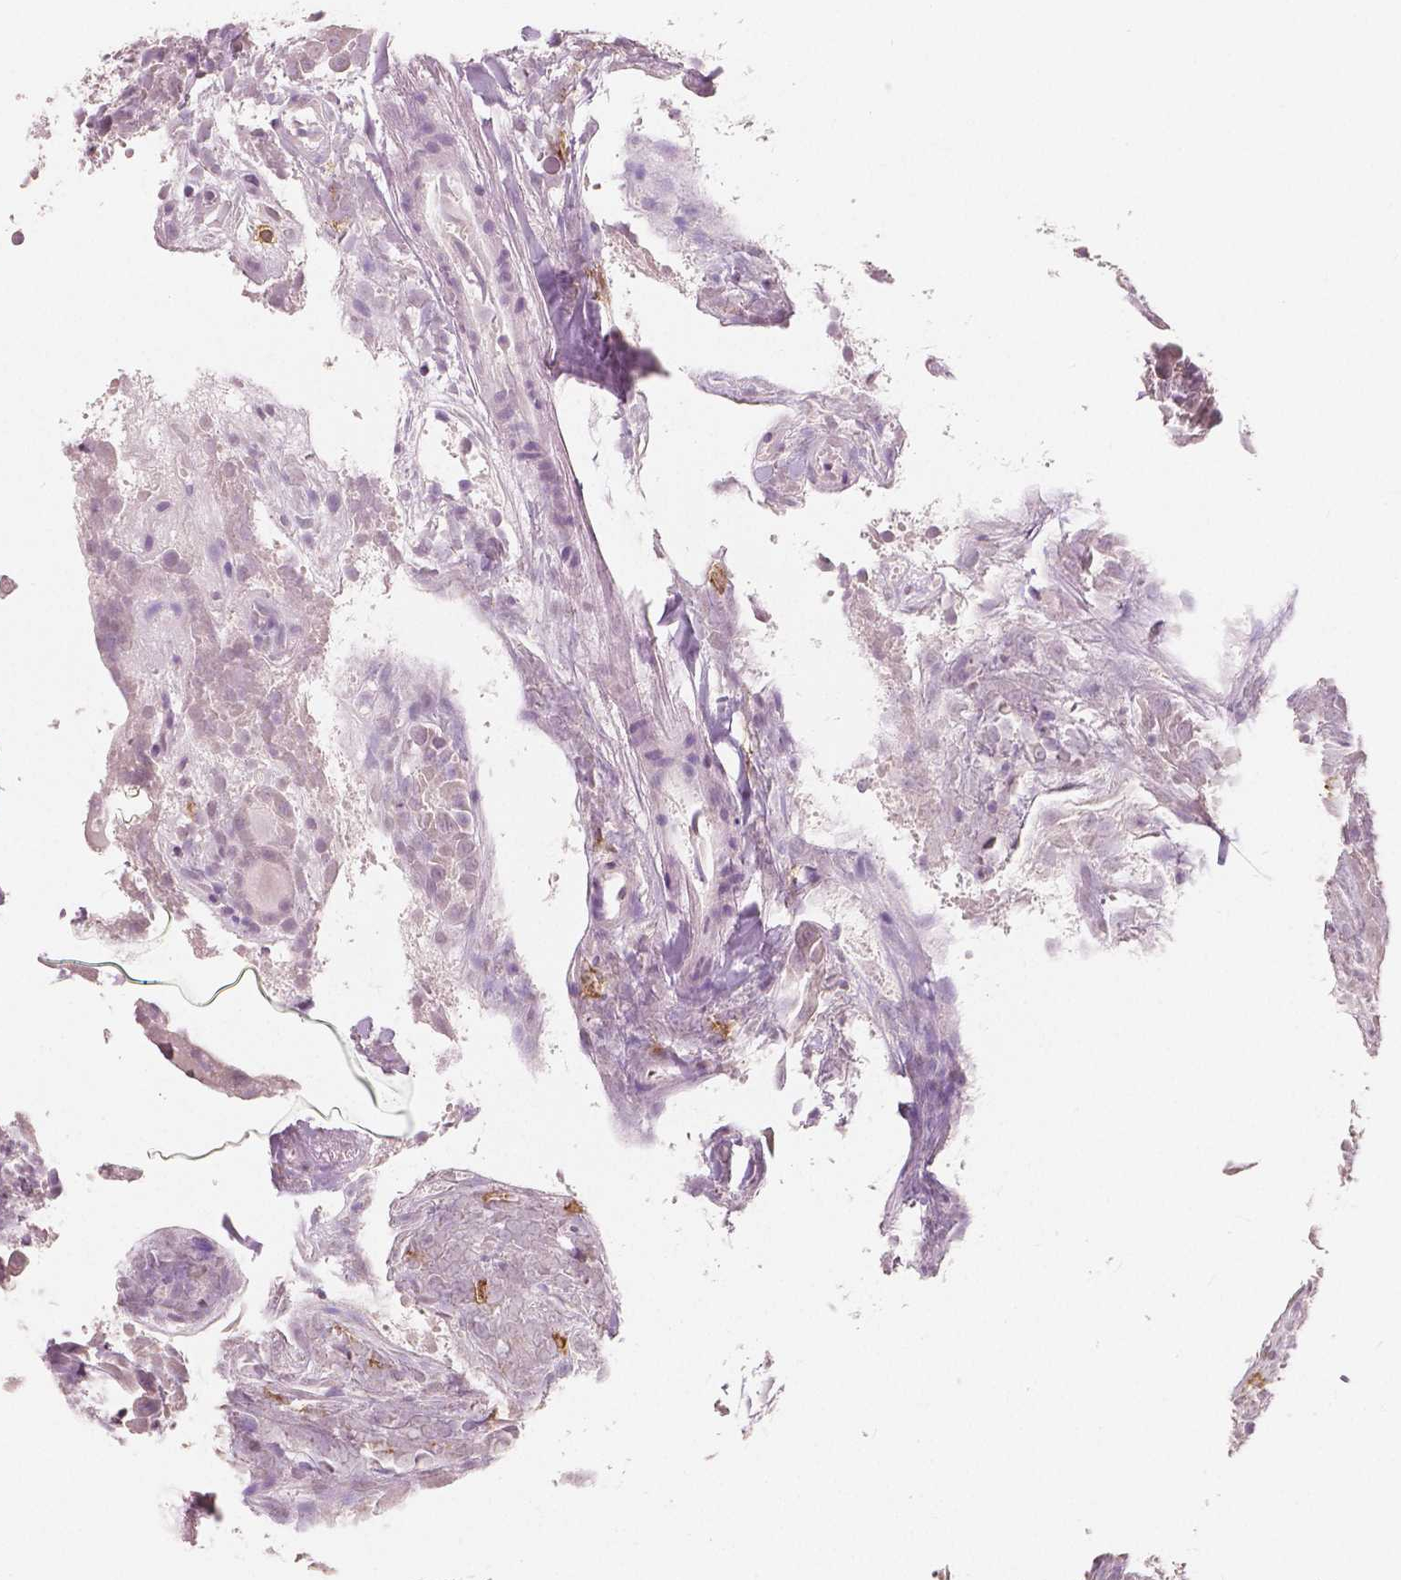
{"staining": {"intensity": "negative", "quantity": "none", "location": "none"}, "tissue": "thyroid cancer", "cell_type": "Tumor cells", "image_type": "cancer", "snomed": [{"axis": "morphology", "description": "Papillary adenocarcinoma, NOS"}, {"axis": "topography", "description": "Thyroid gland"}], "caption": "Histopathology image shows no significant protein positivity in tumor cells of papillary adenocarcinoma (thyroid).", "gene": "KIT", "patient": {"sex": "female", "age": 37}}